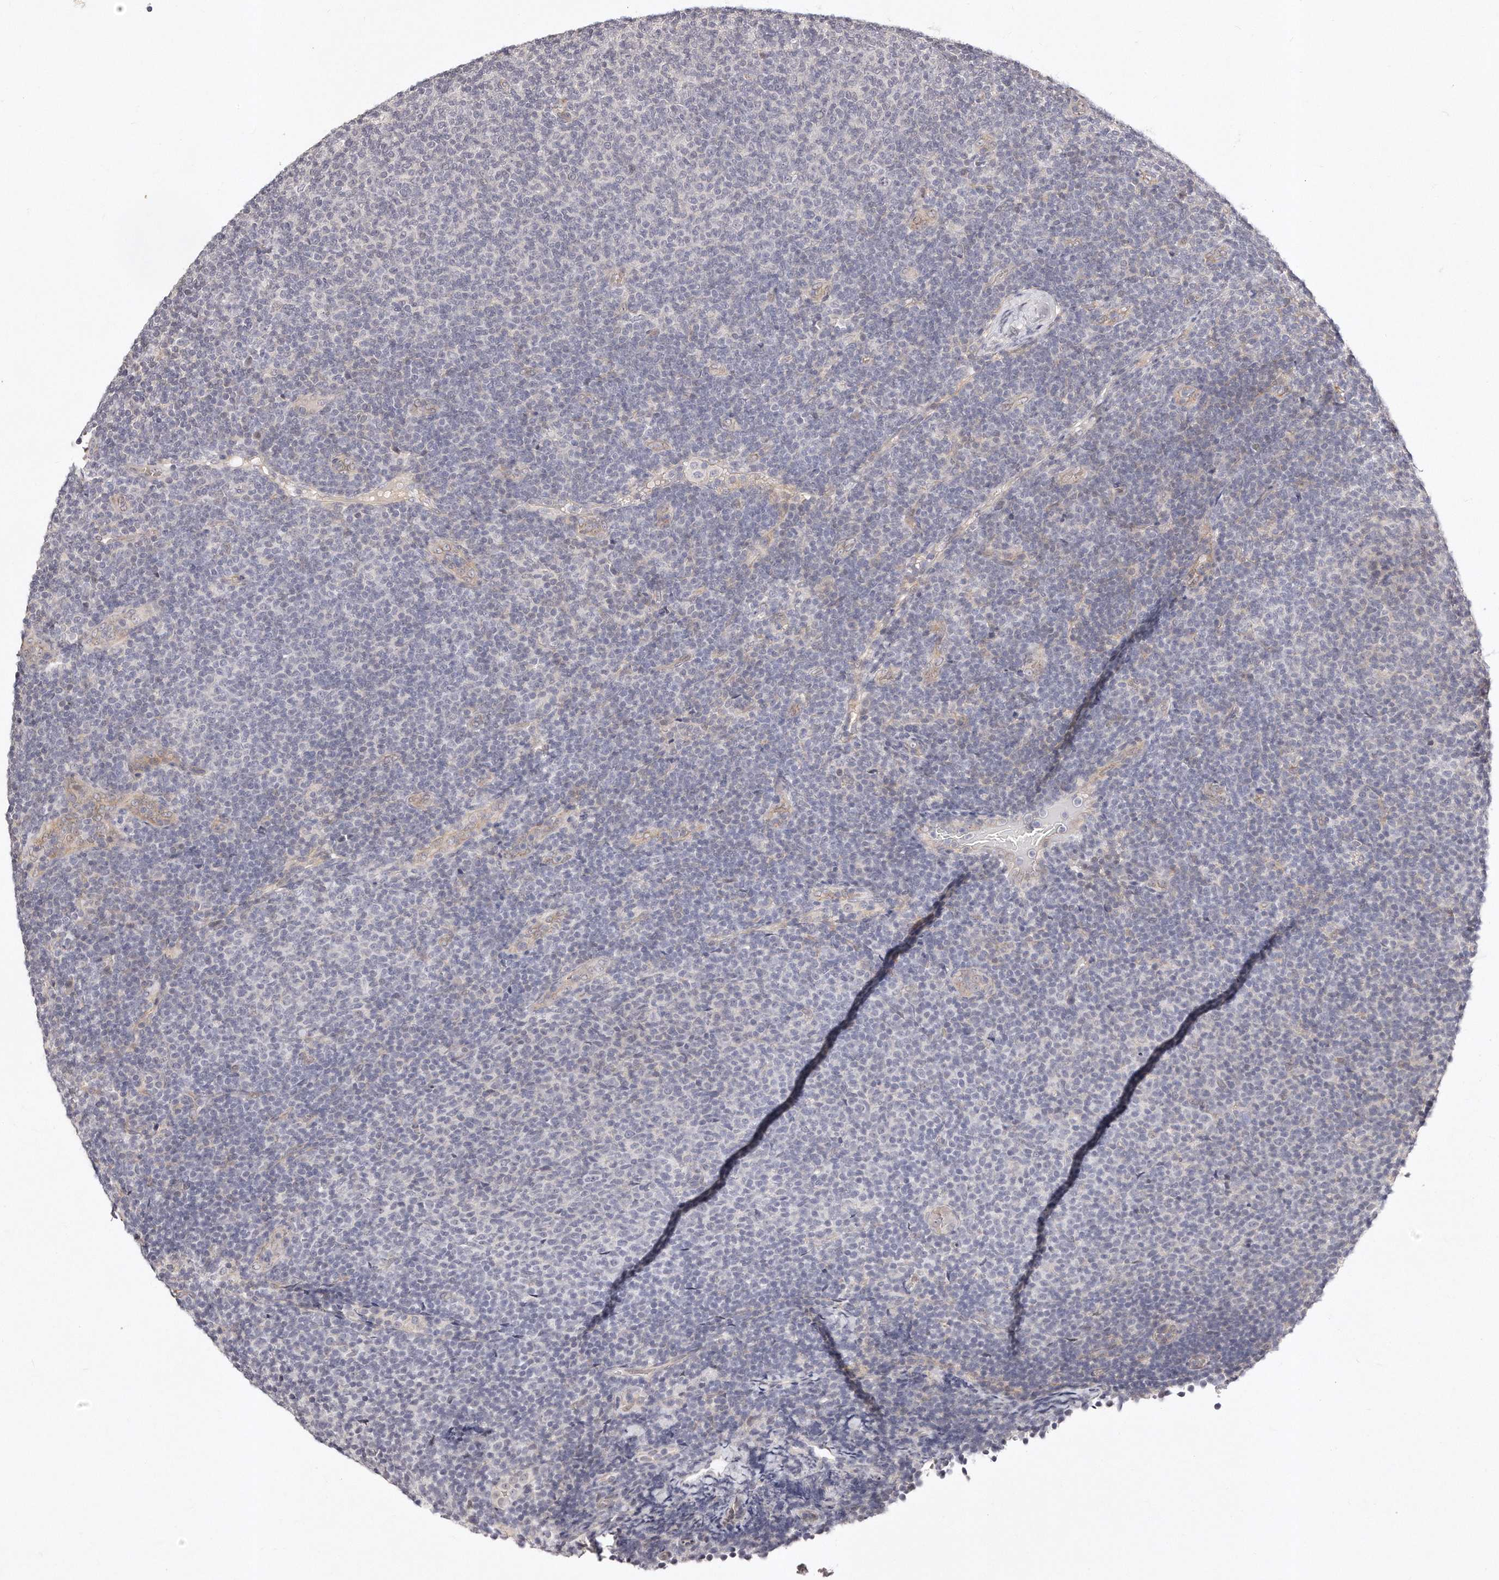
{"staining": {"intensity": "negative", "quantity": "none", "location": "none"}, "tissue": "lymphoma", "cell_type": "Tumor cells", "image_type": "cancer", "snomed": [{"axis": "morphology", "description": "Malignant lymphoma, non-Hodgkin's type, Low grade"}, {"axis": "topography", "description": "Lymph node"}], "caption": "Histopathology image shows no protein expression in tumor cells of low-grade malignant lymphoma, non-Hodgkin's type tissue. (Brightfield microscopy of DAB IHC at high magnification).", "gene": "CASZ1", "patient": {"sex": "male", "age": 66}}